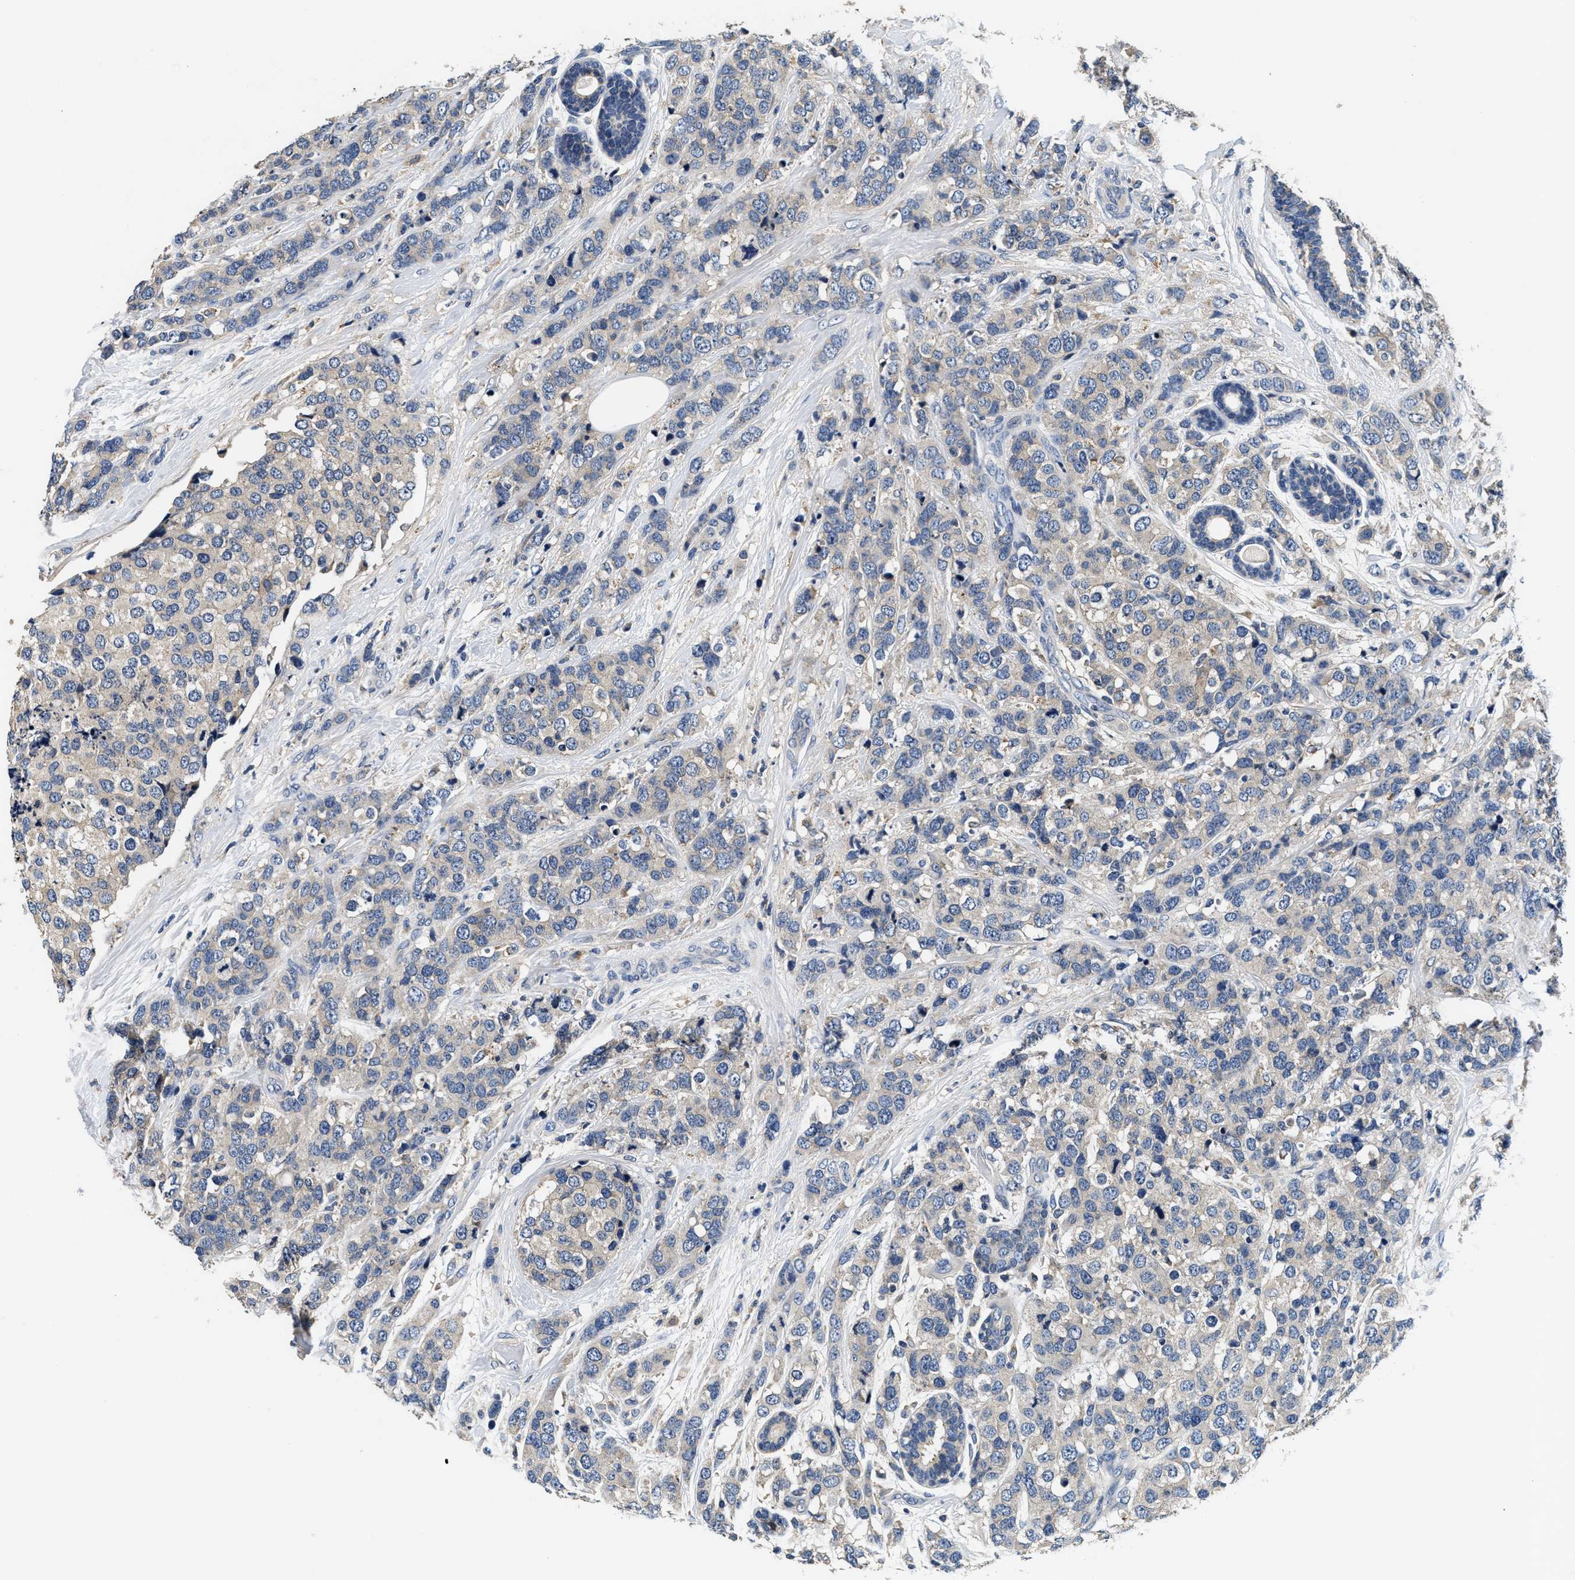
{"staining": {"intensity": "weak", "quantity": "<25%", "location": "cytoplasmic/membranous"}, "tissue": "breast cancer", "cell_type": "Tumor cells", "image_type": "cancer", "snomed": [{"axis": "morphology", "description": "Lobular carcinoma"}, {"axis": "topography", "description": "Breast"}], "caption": "Breast cancer (lobular carcinoma) was stained to show a protein in brown. There is no significant expression in tumor cells.", "gene": "ANKIB1", "patient": {"sex": "female", "age": 59}}